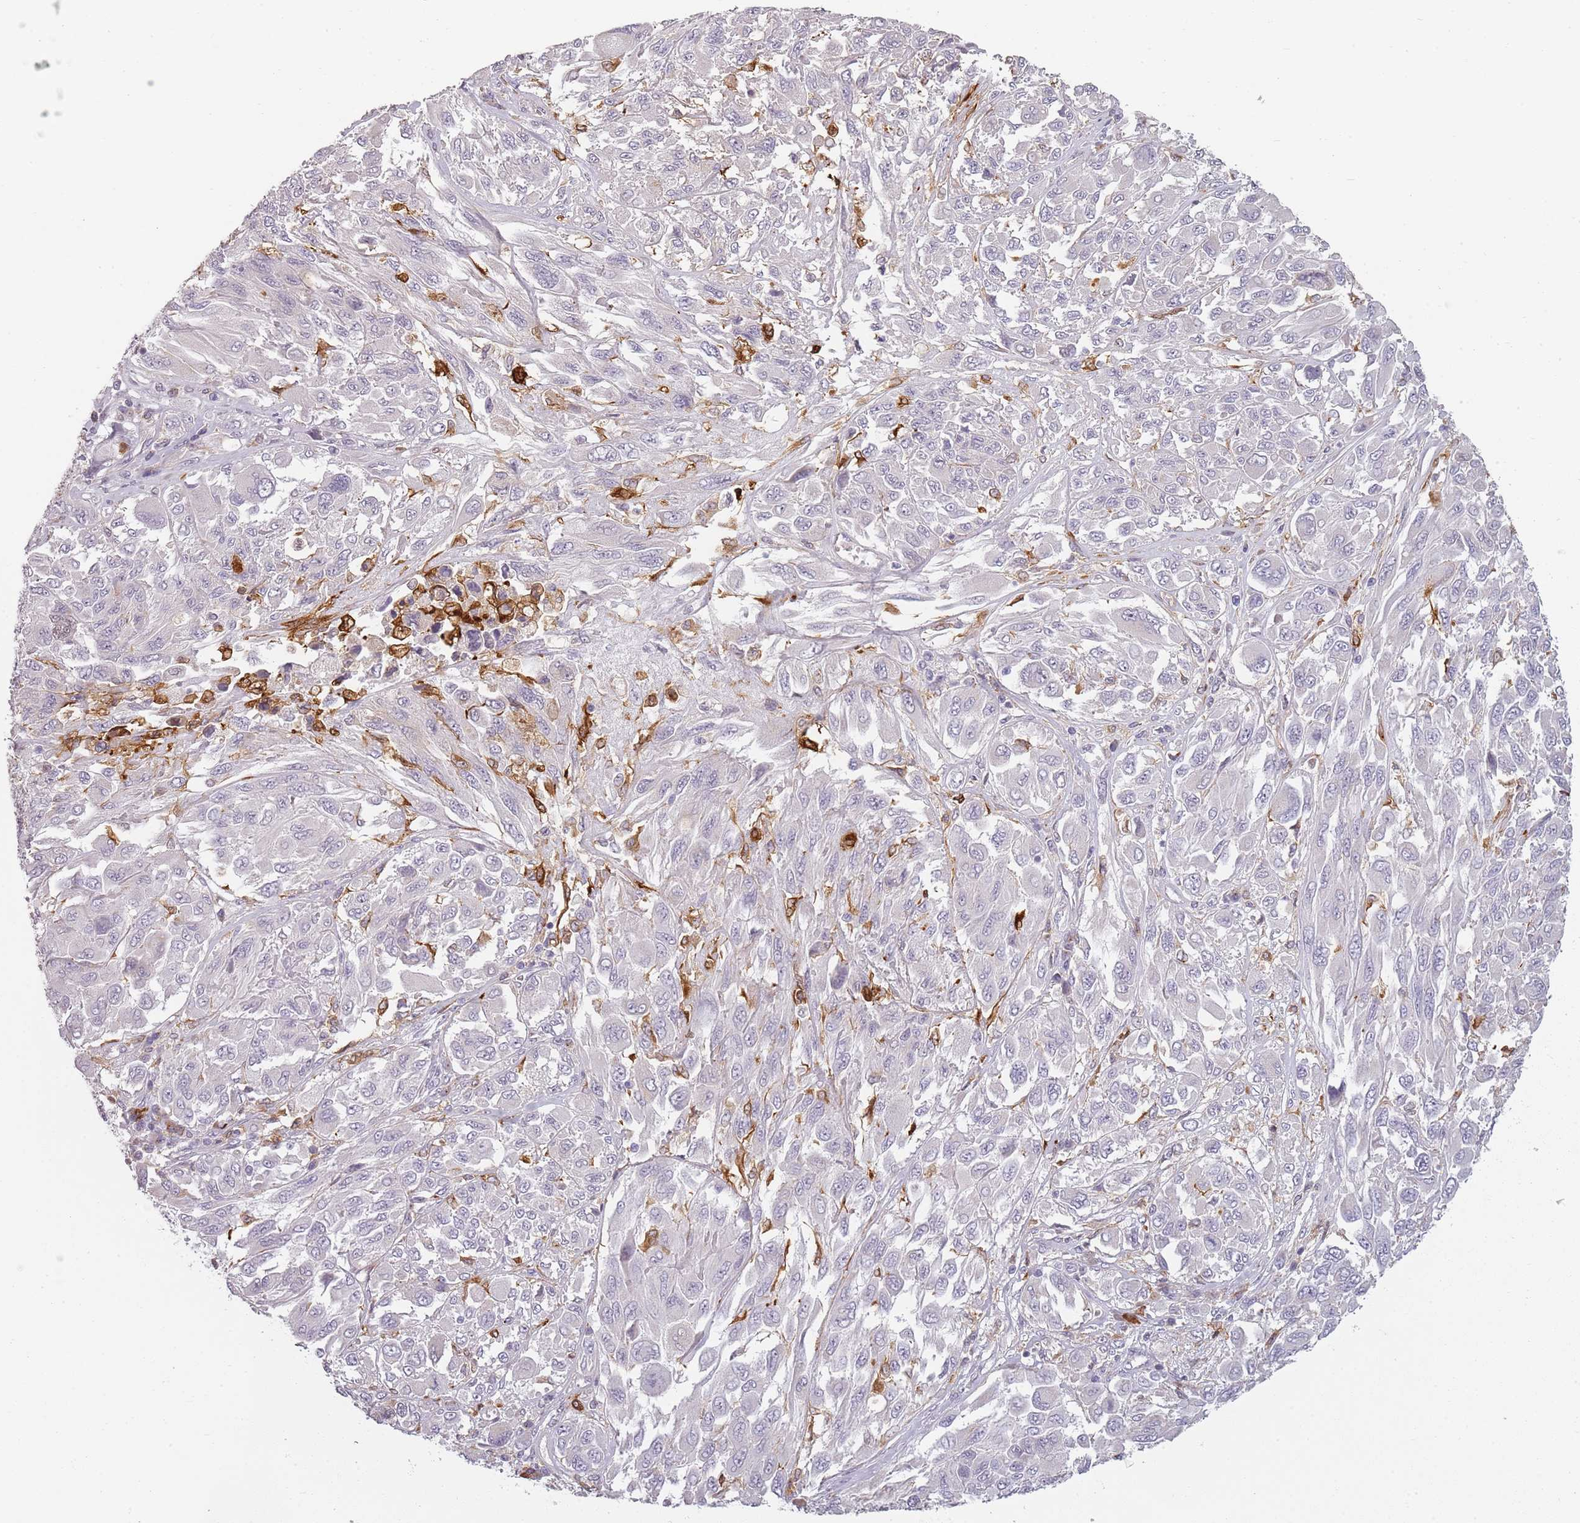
{"staining": {"intensity": "negative", "quantity": "none", "location": "none"}, "tissue": "melanoma", "cell_type": "Tumor cells", "image_type": "cancer", "snomed": [{"axis": "morphology", "description": "Malignant melanoma, NOS"}, {"axis": "topography", "description": "Skin"}], "caption": "Melanoma was stained to show a protein in brown. There is no significant staining in tumor cells. The staining was performed using DAB (3,3'-diaminobenzidine) to visualize the protein expression in brown, while the nuclei were stained in blue with hematoxylin (Magnification: 20x).", "gene": "CC2D2B", "patient": {"sex": "female", "age": 91}}